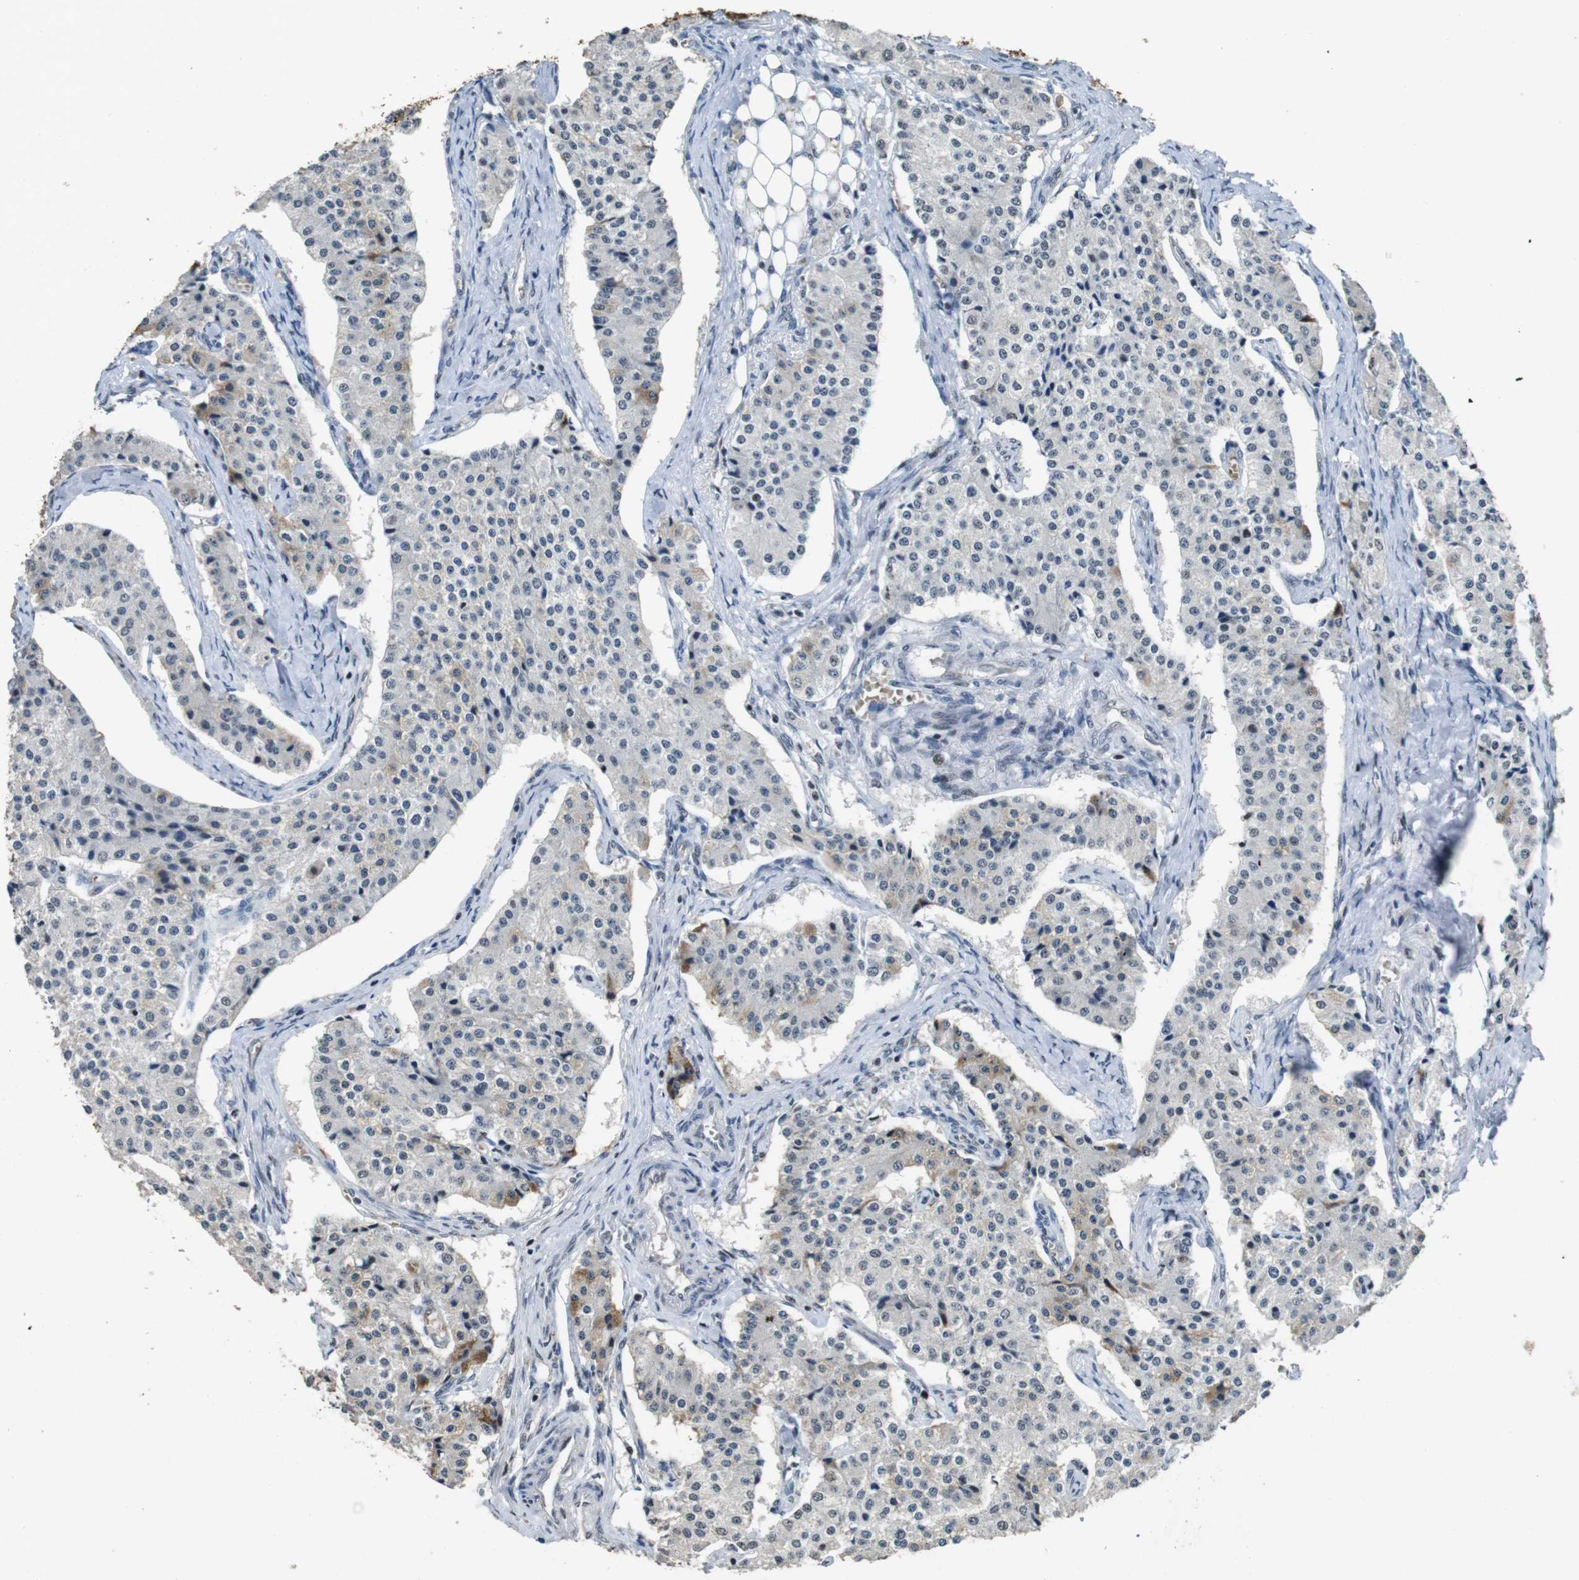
{"staining": {"intensity": "moderate", "quantity": "<25%", "location": "cytoplasmic/membranous"}, "tissue": "carcinoid", "cell_type": "Tumor cells", "image_type": "cancer", "snomed": [{"axis": "morphology", "description": "Carcinoid, malignant, NOS"}, {"axis": "topography", "description": "Colon"}], "caption": "There is low levels of moderate cytoplasmic/membranous staining in tumor cells of carcinoid (malignant), as demonstrated by immunohistochemical staining (brown color).", "gene": "CSNK2B", "patient": {"sex": "female", "age": 52}}